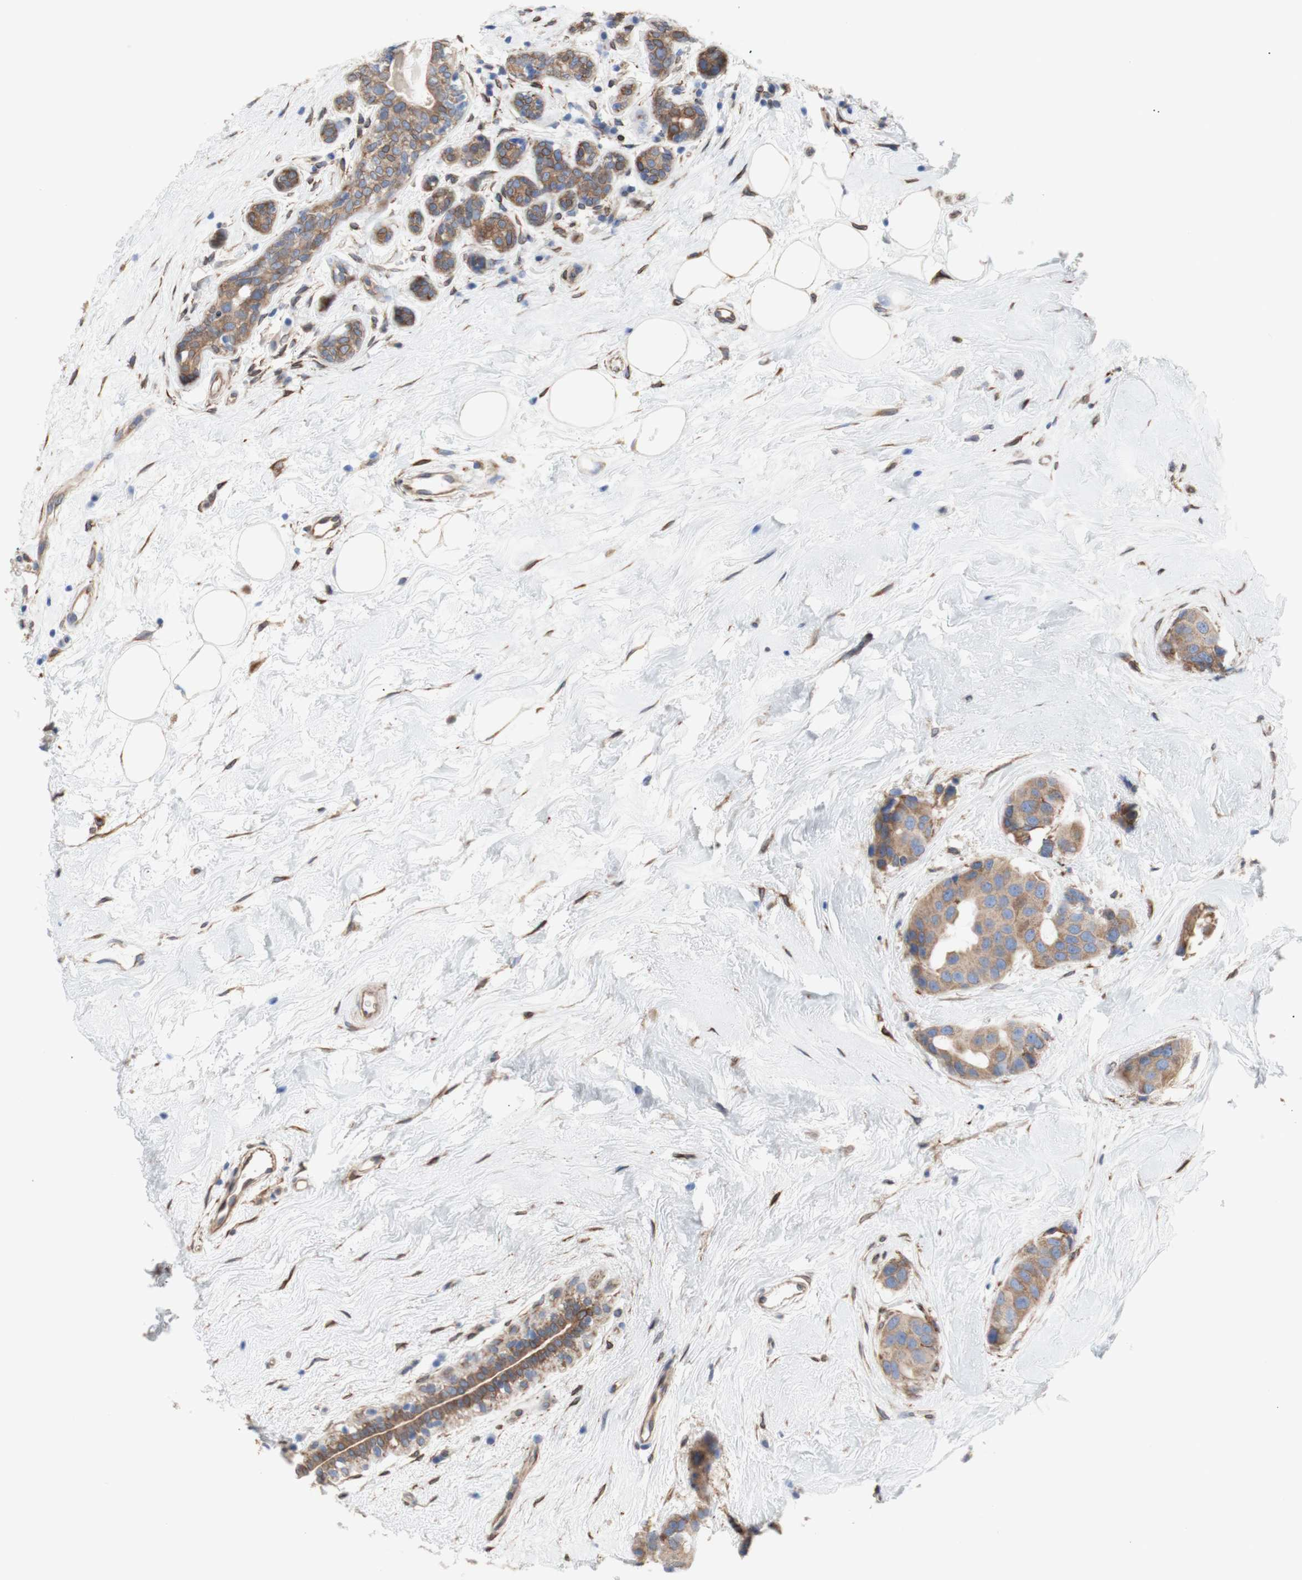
{"staining": {"intensity": "moderate", "quantity": ">75%", "location": "cytoplasmic/membranous"}, "tissue": "breast cancer", "cell_type": "Tumor cells", "image_type": "cancer", "snomed": [{"axis": "morphology", "description": "Normal tissue, NOS"}, {"axis": "morphology", "description": "Duct carcinoma"}, {"axis": "topography", "description": "Breast"}], "caption": "Intraductal carcinoma (breast) stained with immunohistochemistry displays moderate cytoplasmic/membranous positivity in approximately >75% of tumor cells.", "gene": "ERLIN1", "patient": {"sex": "female", "age": 39}}